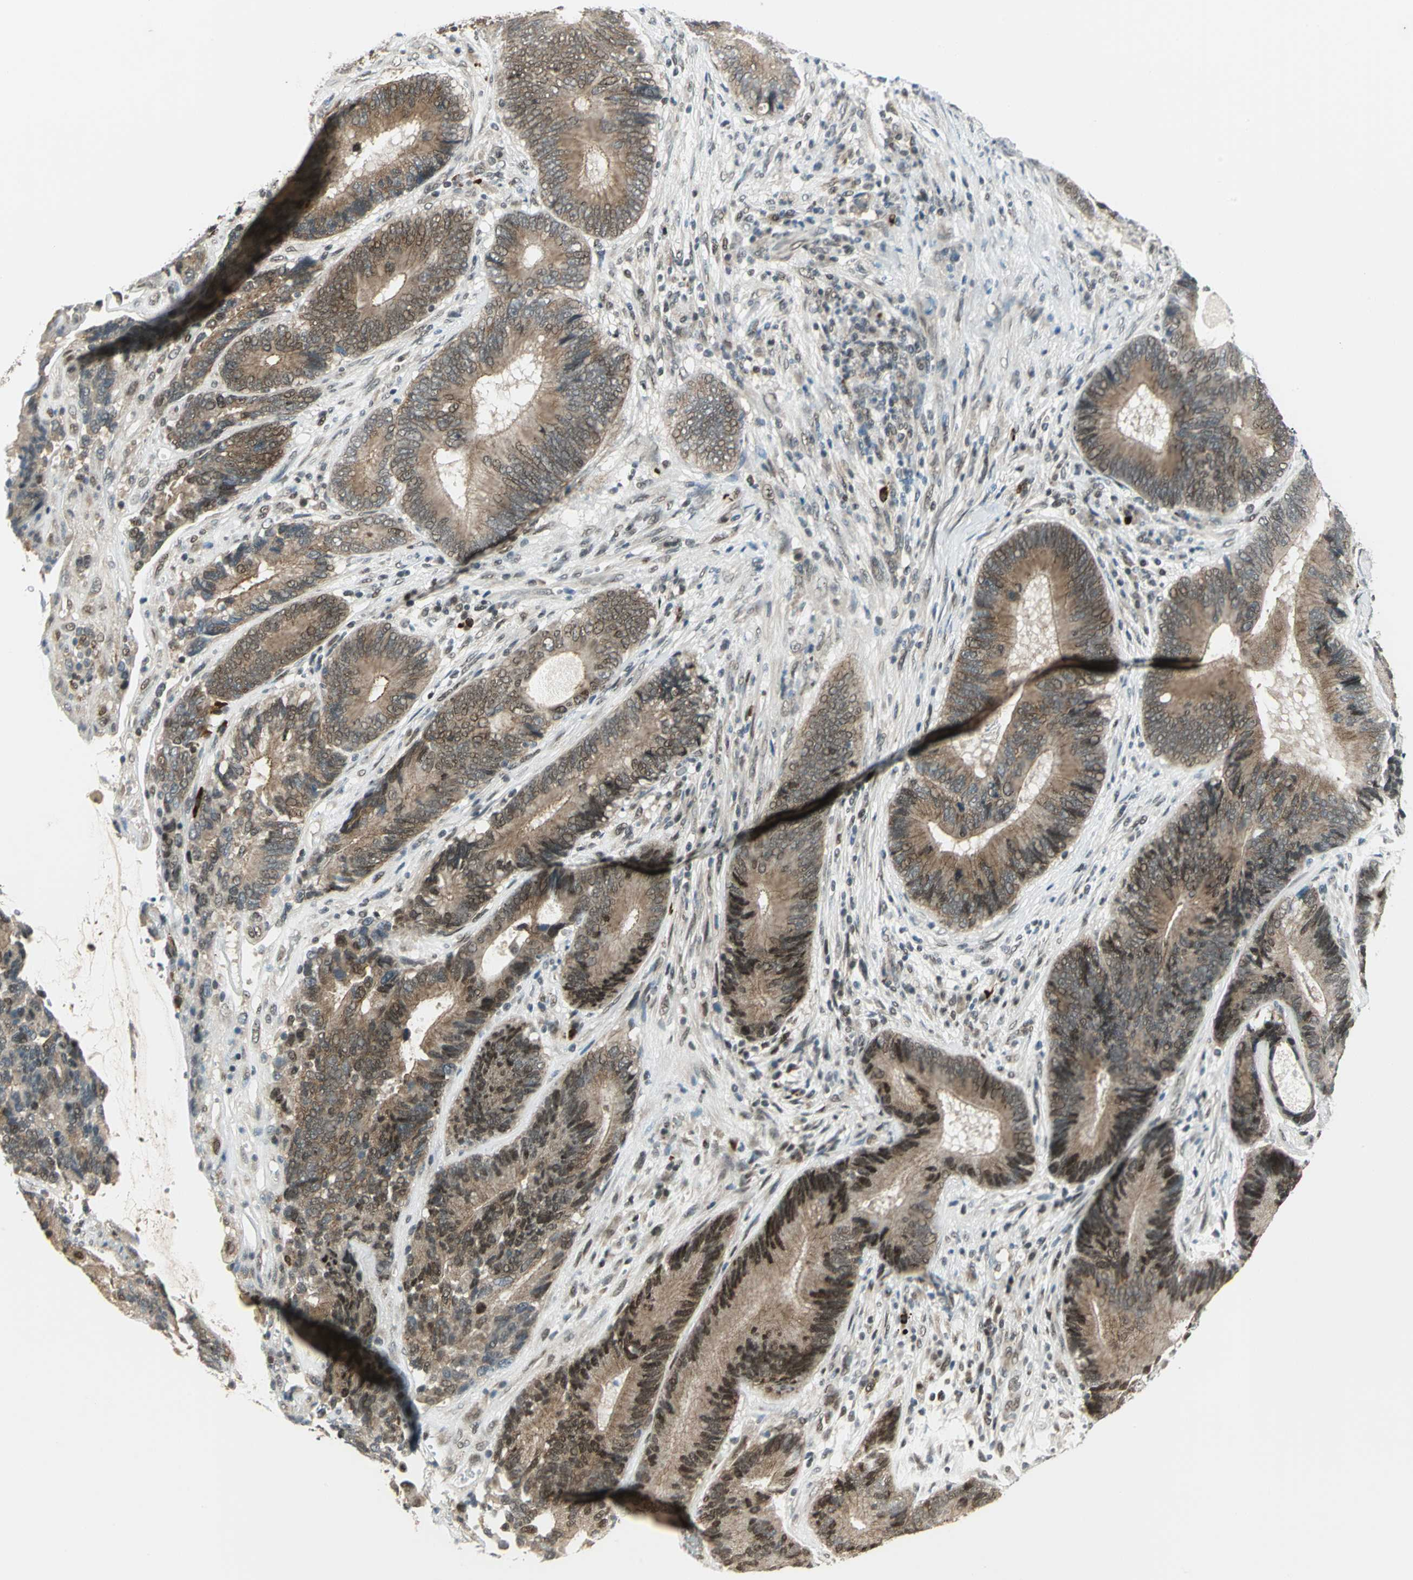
{"staining": {"intensity": "moderate", "quantity": ">75%", "location": "cytoplasmic/membranous"}, "tissue": "colorectal cancer", "cell_type": "Tumor cells", "image_type": "cancer", "snomed": [{"axis": "morphology", "description": "Adenocarcinoma, NOS"}, {"axis": "topography", "description": "Colon"}], "caption": "Immunohistochemical staining of human adenocarcinoma (colorectal) reveals medium levels of moderate cytoplasmic/membranous protein positivity in approximately >75% of tumor cells. (brown staining indicates protein expression, while blue staining denotes nuclei).", "gene": "RAD17", "patient": {"sex": "female", "age": 78}}